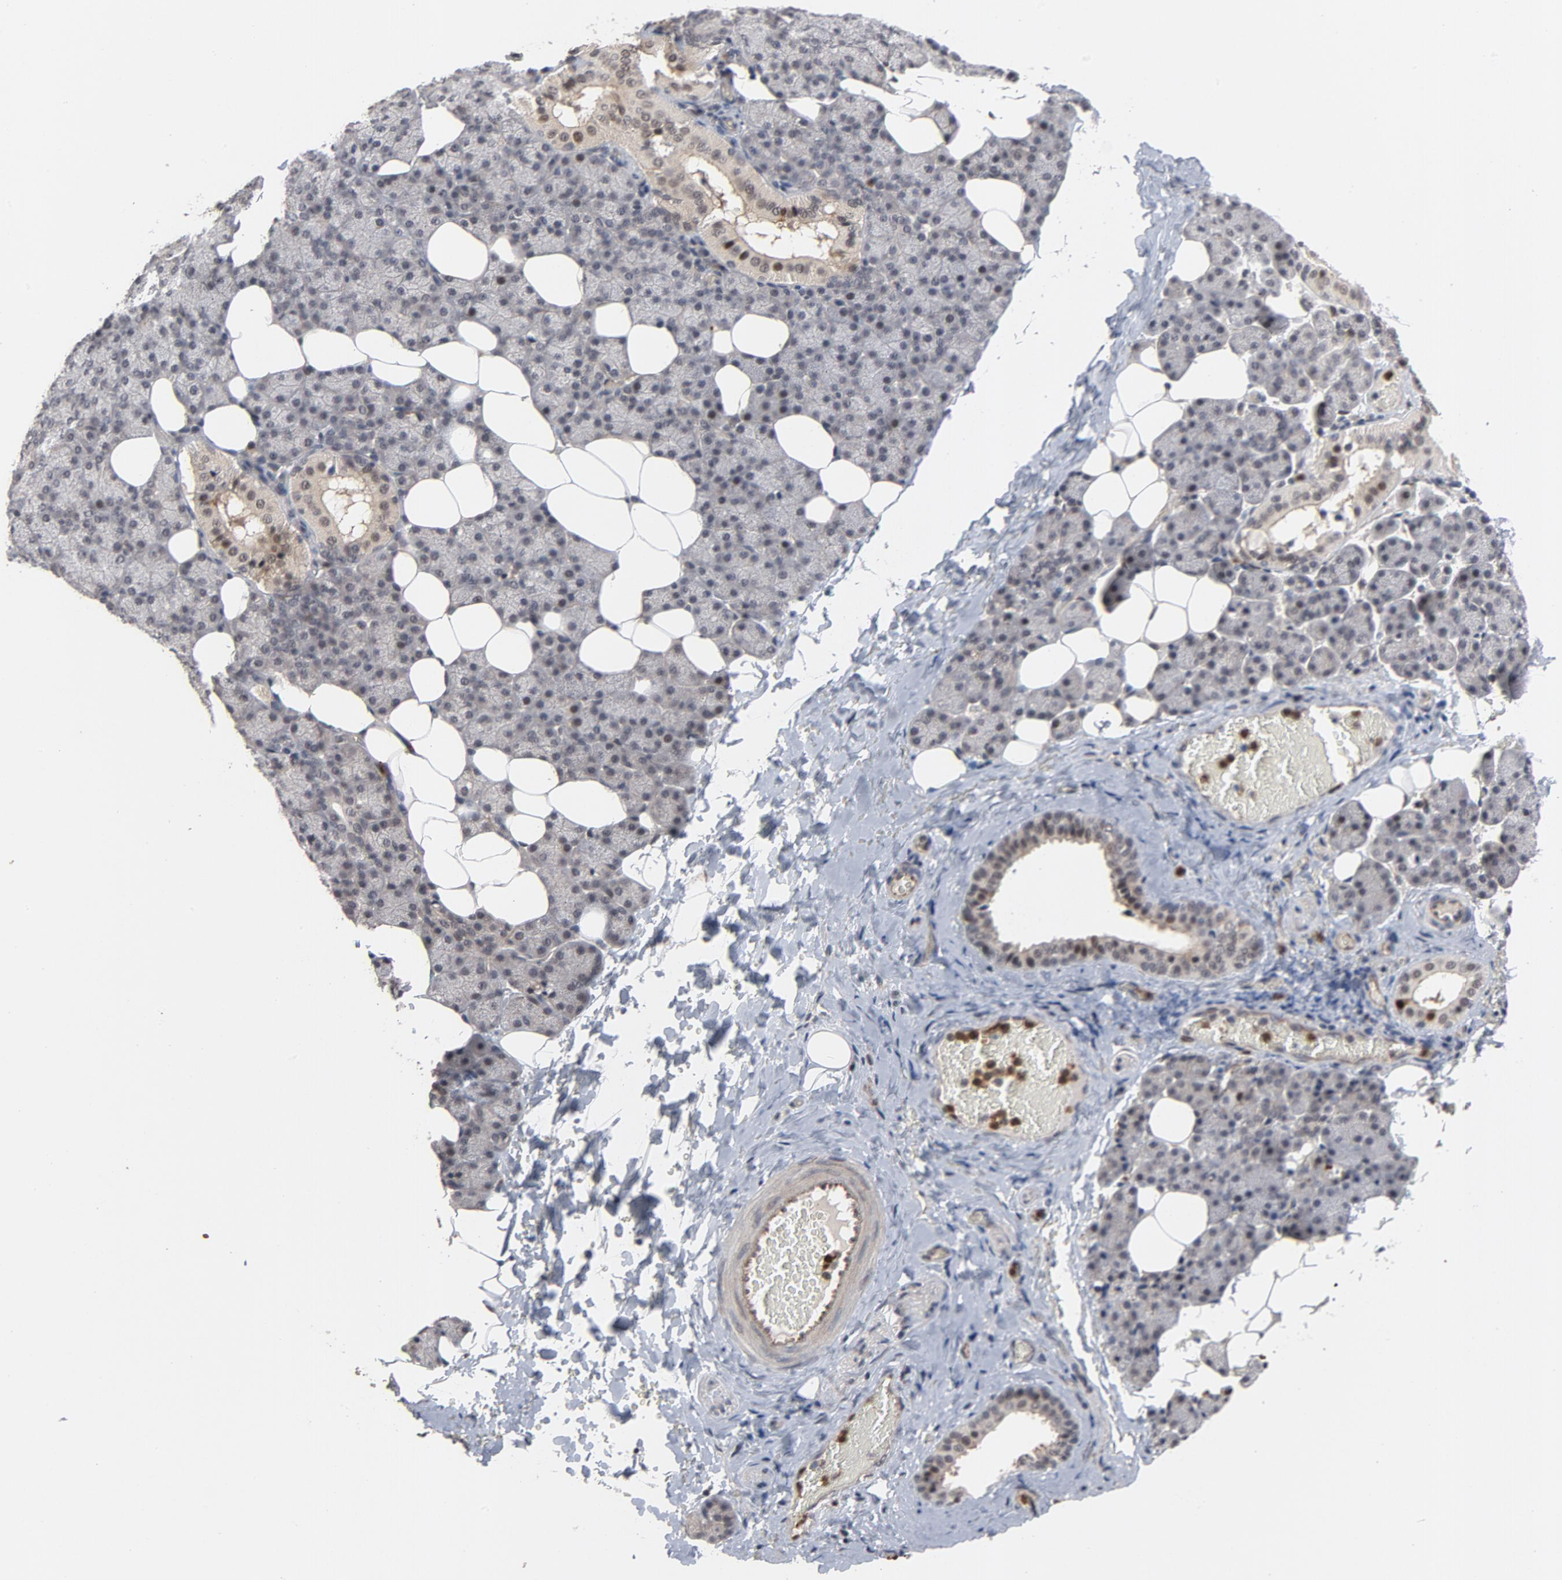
{"staining": {"intensity": "moderate", "quantity": "<25%", "location": "cytoplasmic/membranous,nuclear"}, "tissue": "salivary gland", "cell_type": "Glandular cells", "image_type": "normal", "snomed": [{"axis": "morphology", "description": "Normal tissue, NOS"}, {"axis": "topography", "description": "Lymph node"}, {"axis": "topography", "description": "Salivary gland"}], "caption": "This is a micrograph of immunohistochemistry (IHC) staining of benign salivary gland, which shows moderate positivity in the cytoplasmic/membranous,nuclear of glandular cells.", "gene": "RTL5", "patient": {"sex": "male", "age": 8}}